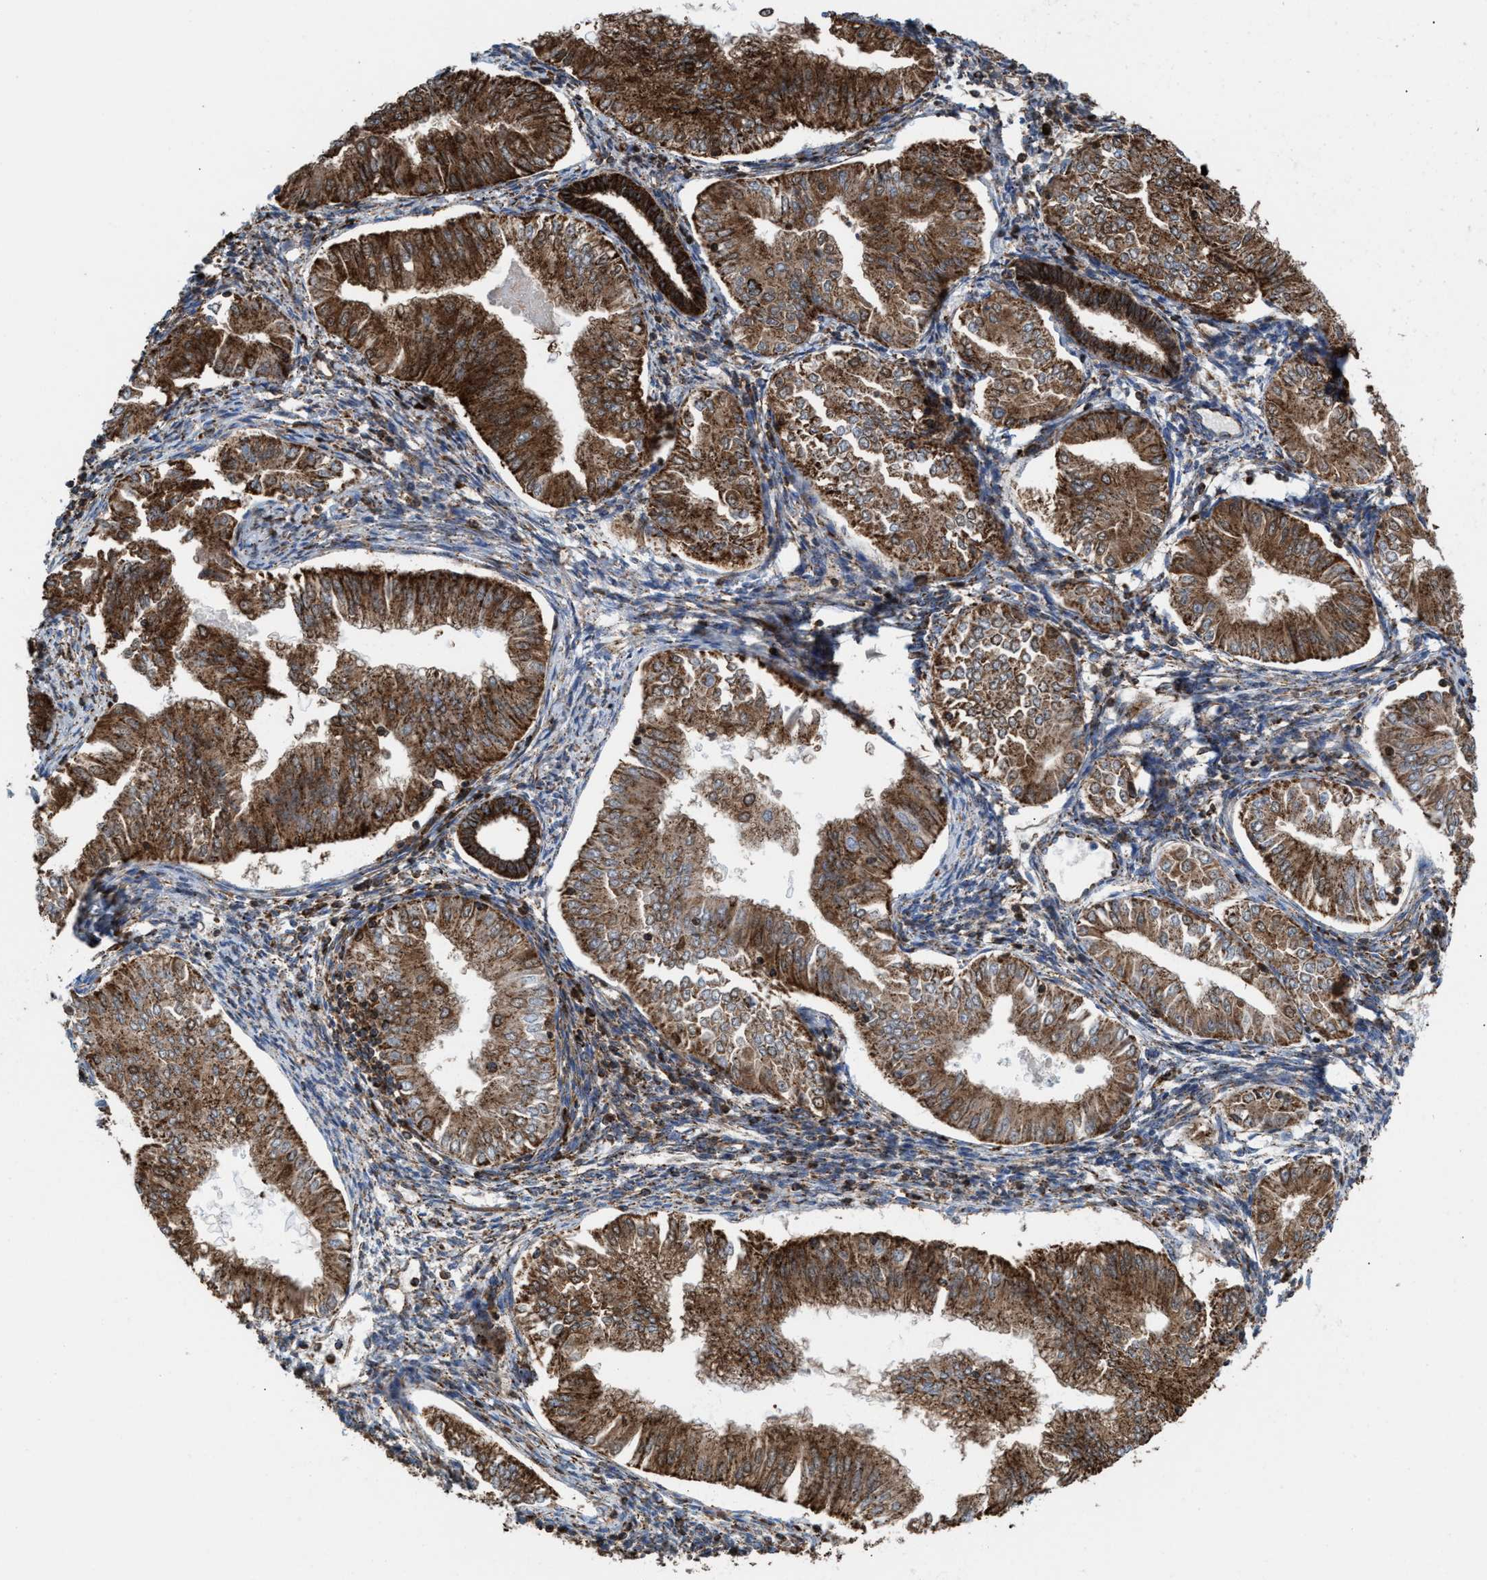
{"staining": {"intensity": "strong", "quantity": ">75%", "location": "cytoplasmic/membranous"}, "tissue": "endometrial cancer", "cell_type": "Tumor cells", "image_type": "cancer", "snomed": [{"axis": "morphology", "description": "Normal tissue, NOS"}, {"axis": "morphology", "description": "Adenocarcinoma, NOS"}, {"axis": "topography", "description": "Endometrium"}], "caption": "The image shows a brown stain indicating the presence of a protein in the cytoplasmic/membranous of tumor cells in adenocarcinoma (endometrial).", "gene": "ECHS1", "patient": {"sex": "female", "age": 53}}